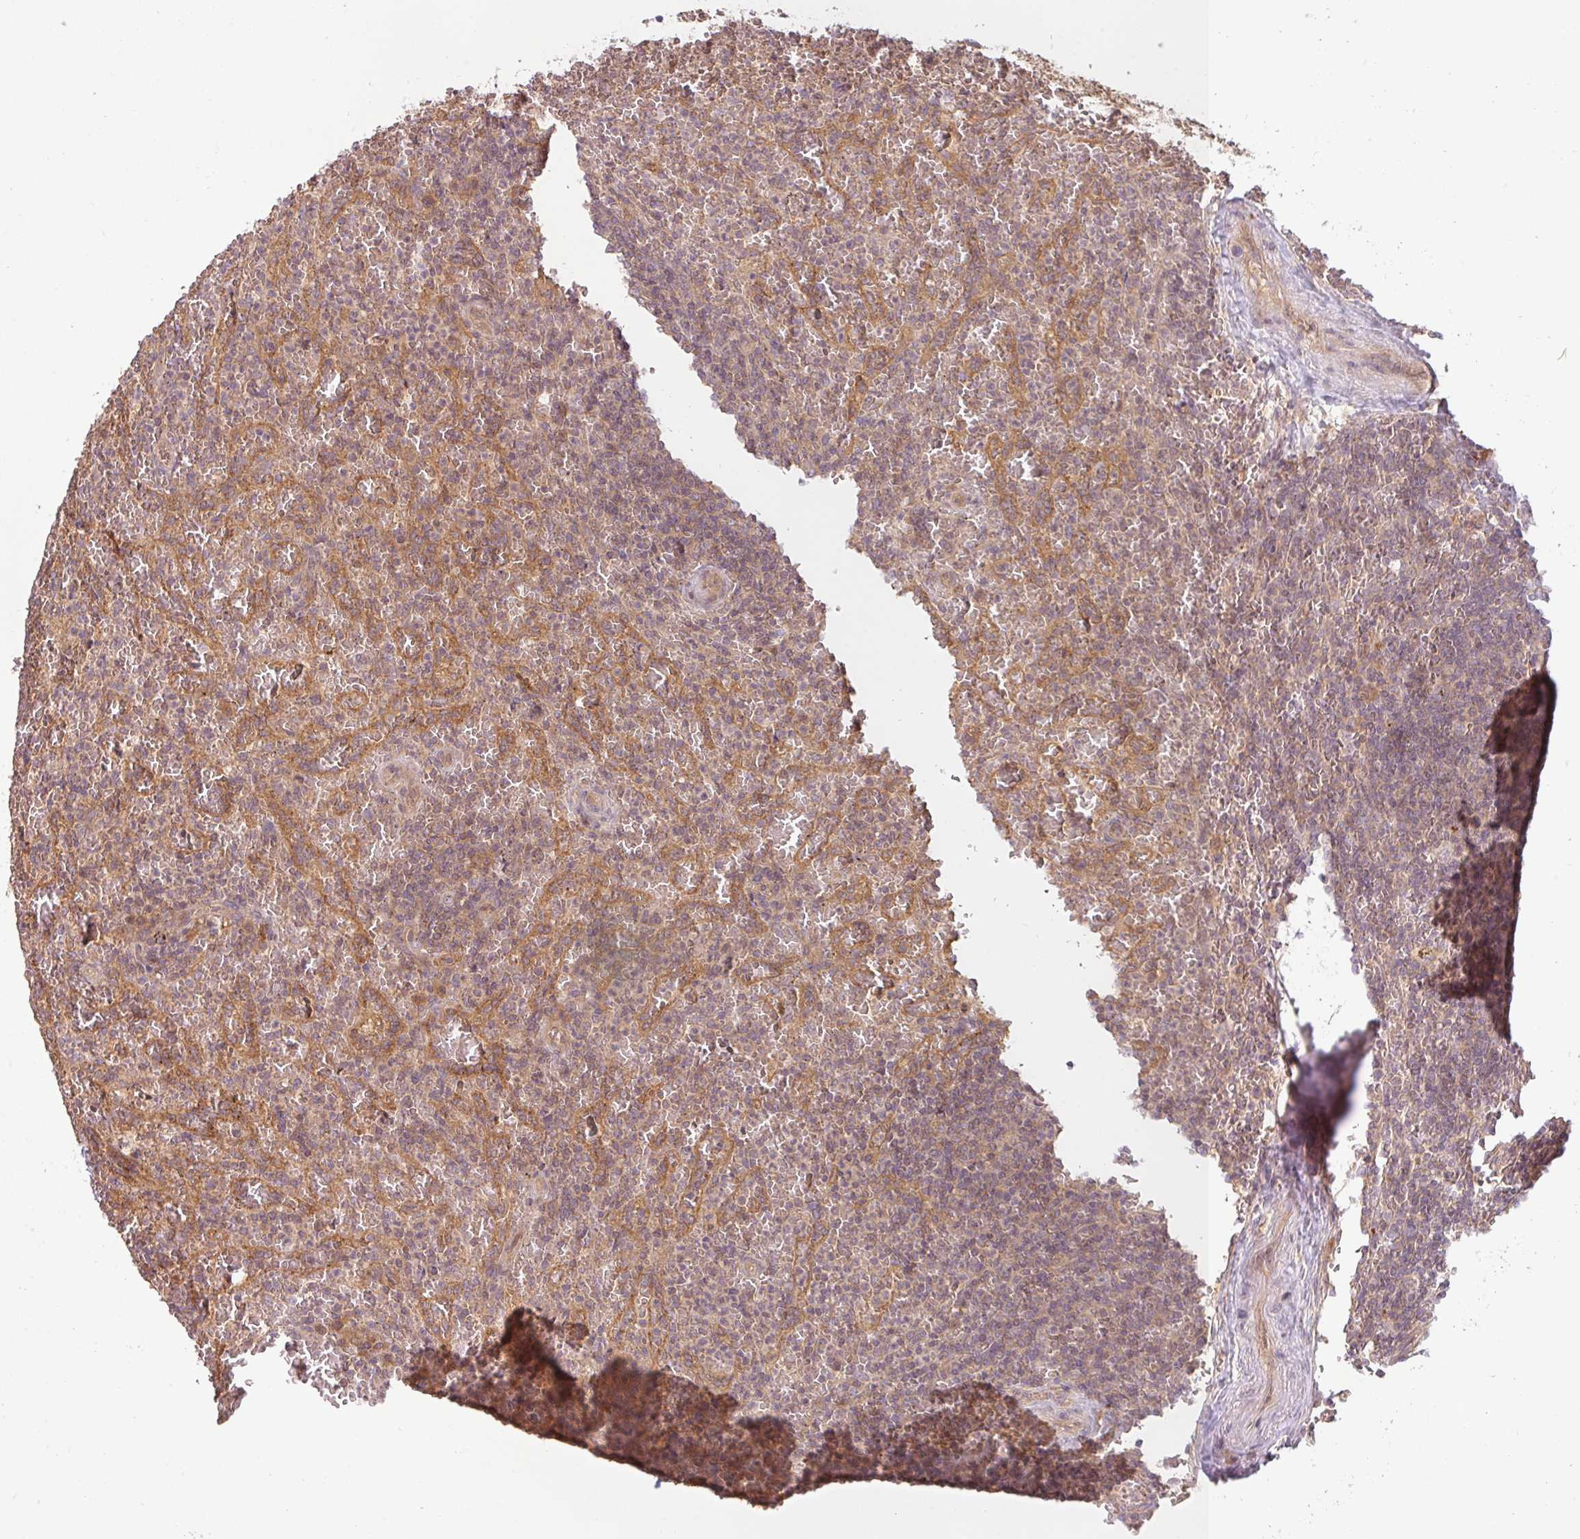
{"staining": {"intensity": "weak", "quantity": "25%-75%", "location": "cytoplasmic/membranous"}, "tissue": "lymphoma", "cell_type": "Tumor cells", "image_type": "cancer", "snomed": [{"axis": "morphology", "description": "Malignant lymphoma, non-Hodgkin's type, Low grade"}, {"axis": "topography", "description": "Spleen"}], "caption": "Lymphoma stained for a protein (brown) shows weak cytoplasmic/membranous positive positivity in approximately 25%-75% of tumor cells.", "gene": "RNF31", "patient": {"sex": "female", "age": 64}}